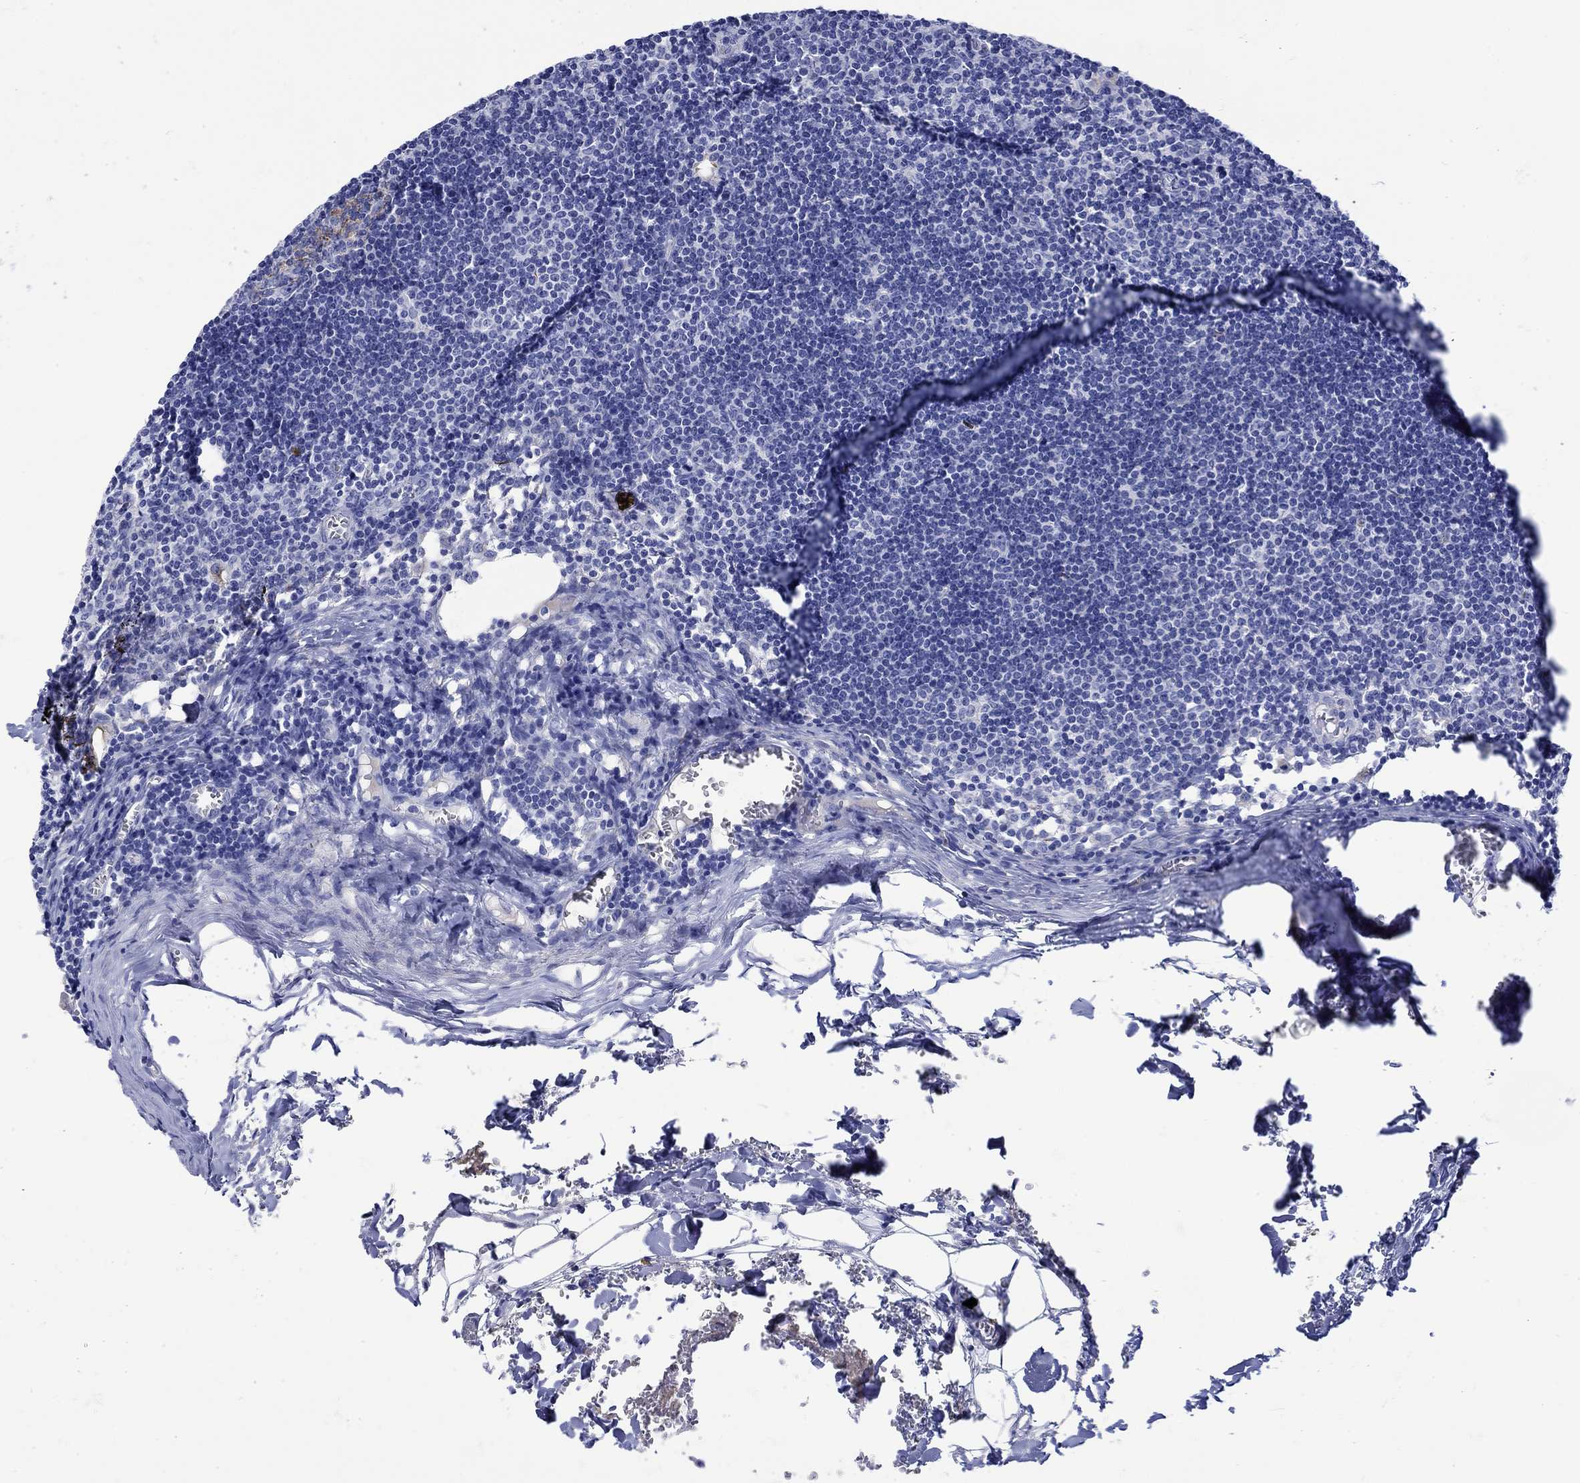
{"staining": {"intensity": "moderate", "quantity": ">75%", "location": "cytoplasmic/membranous"}, "tissue": "lymph node", "cell_type": "Germinal center cells", "image_type": "normal", "snomed": [{"axis": "morphology", "description": "Normal tissue, NOS"}, {"axis": "topography", "description": "Lymph node"}], "caption": "Protein staining of benign lymph node shows moderate cytoplasmic/membranous staining in about >75% of germinal center cells.", "gene": "ANKMY1", "patient": {"sex": "male", "age": 59}}